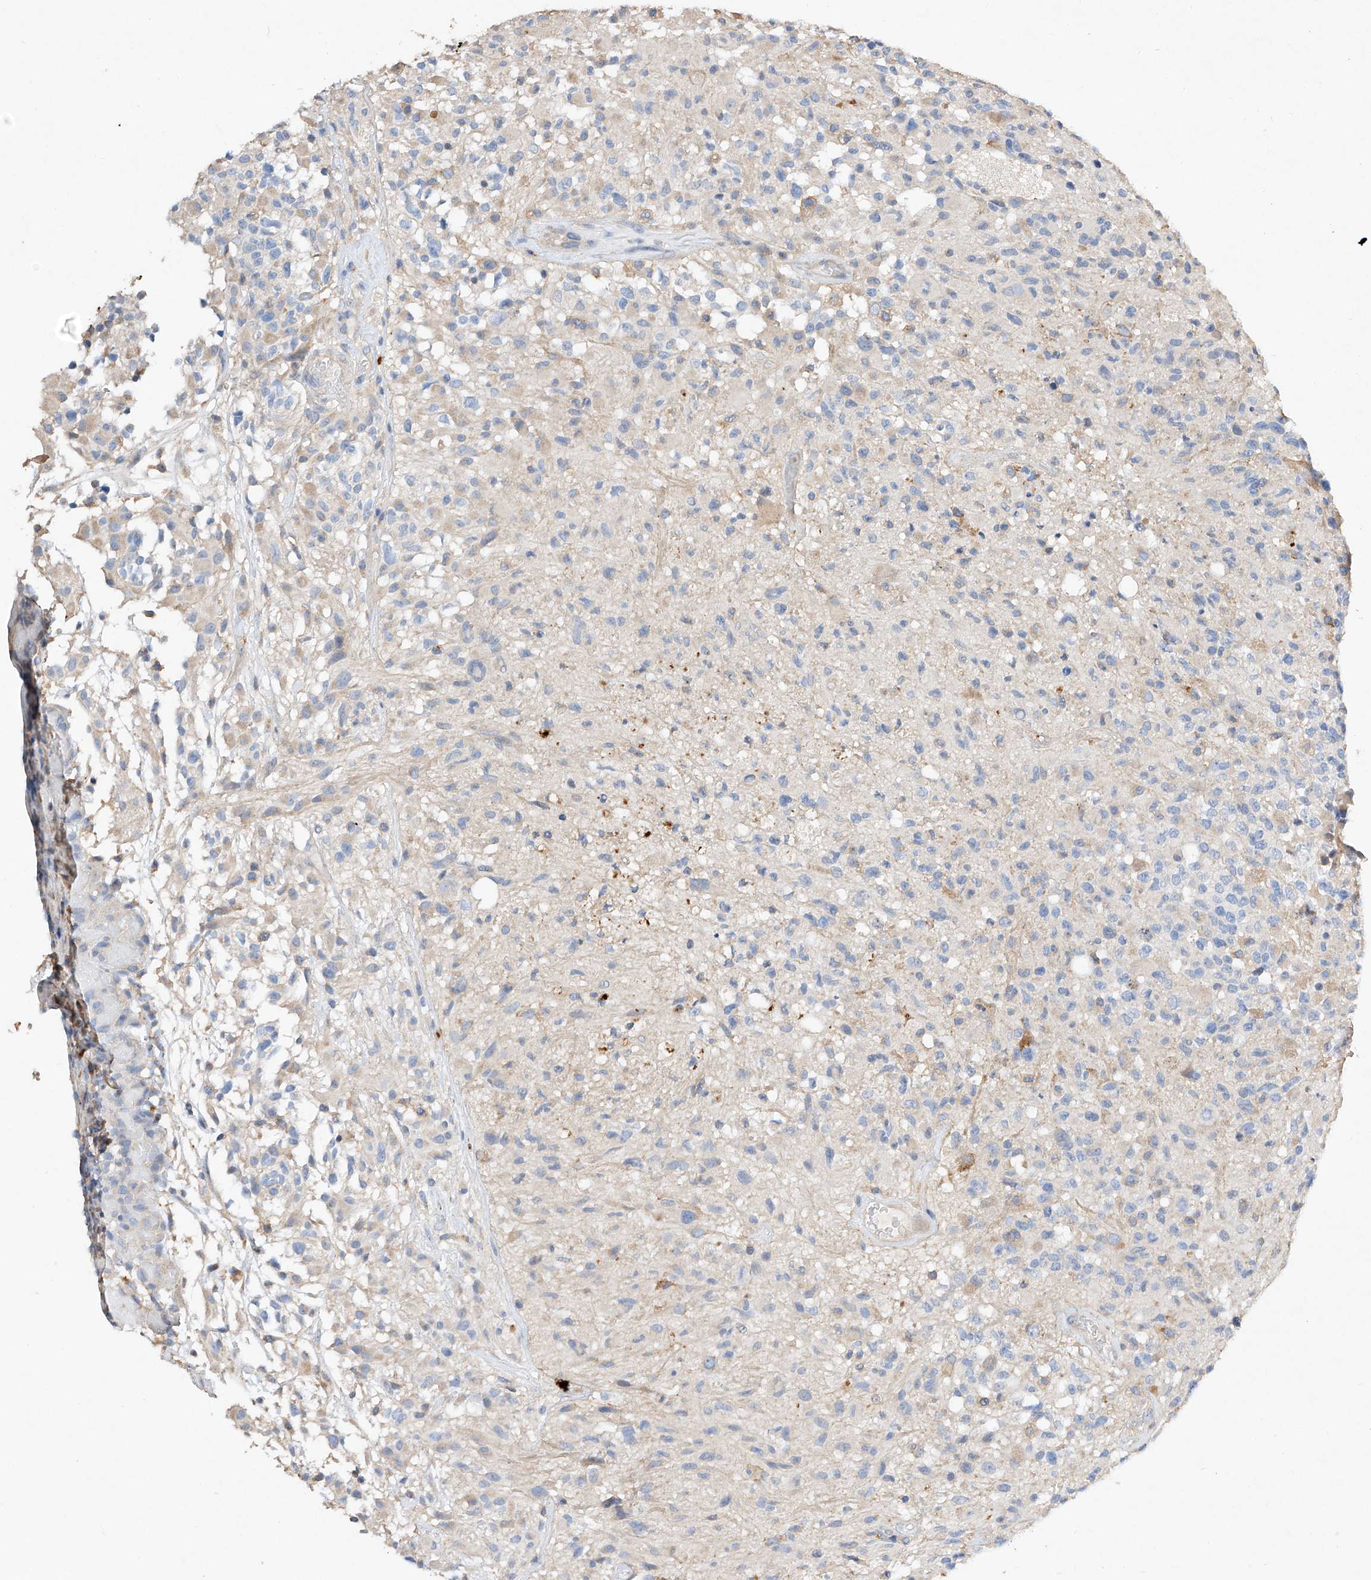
{"staining": {"intensity": "negative", "quantity": "none", "location": "none"}, "tissue": "glioma", "cell_type": "Tumor cells", "image_type": "cancer", "snomed": [{"axis": "morphology", "description": "Glioma, malignant, High grade"}, {"axis": "morphology", "description": "Glioblastoma, NOS"}, {"axis": "topography", "description": "Brain"}], "caption": "Glioma stained for a protein using immunohistochemistry (IHC) exhibits no staining tumor cells.", "gene": "AMD1", "patient": {"sex": "male", "age": 60}}